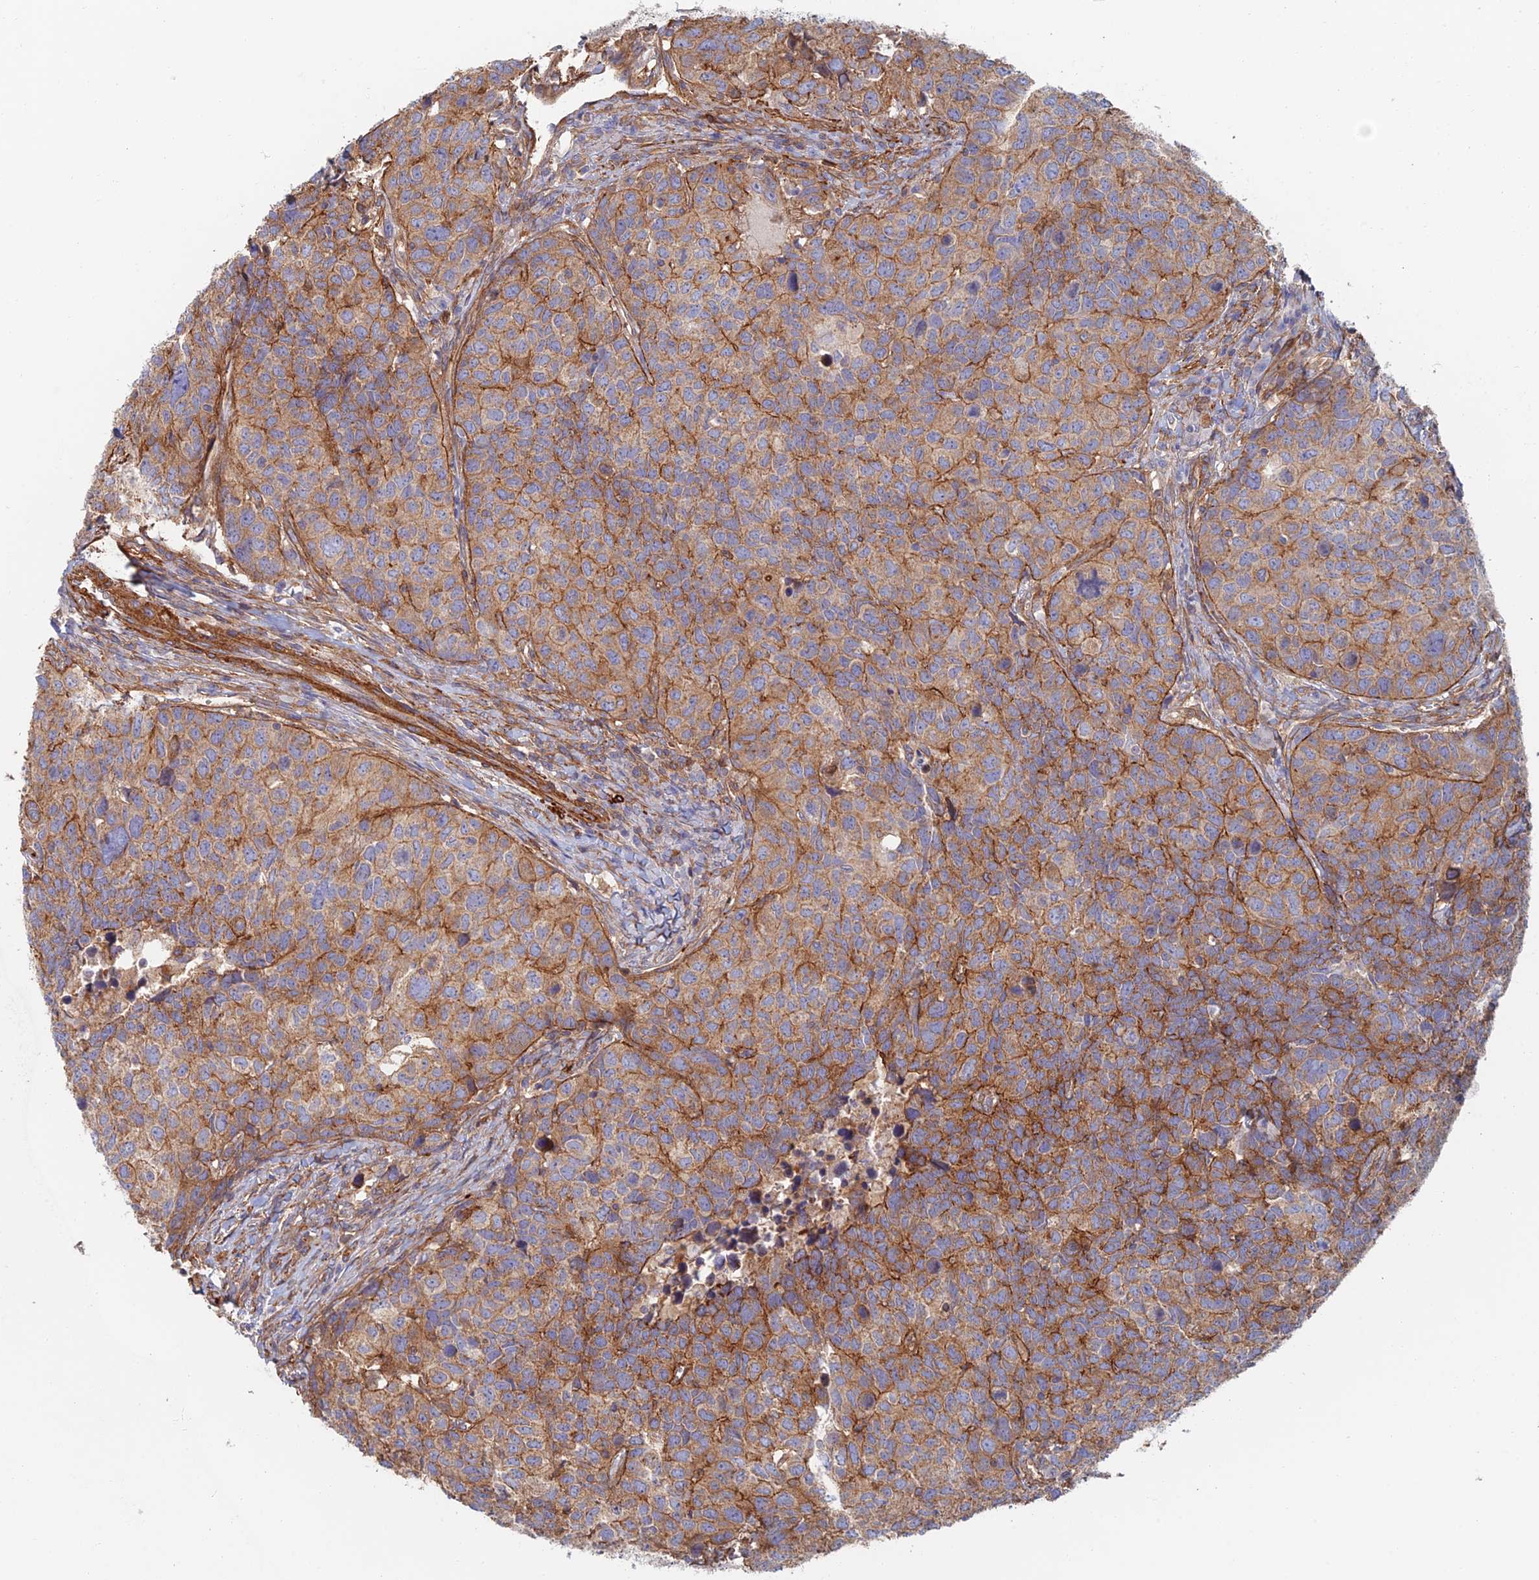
{"staining": {"intensity": "strong", "quantity": "25%-75%", "location": "cytoplasmic/membranous"}, "tissue": "head and neck cancer", "cell_type": "Tumor cells", "image_type": "cancer", "snomed": [{"axis": "morphology", "description": "Squamous cell carcinoma, NOS"}, {"axis": "topography", "description": "Head-Neck"}], "caption": "Immunohistochemical staining of head and neck squamous cell carcinoma exhibits strong cytoplasmic/membranous protein expression in about 25%-75% of tumor cells.", "gene": "PAK4", "patient": {"sex": "male", "age": 66}}